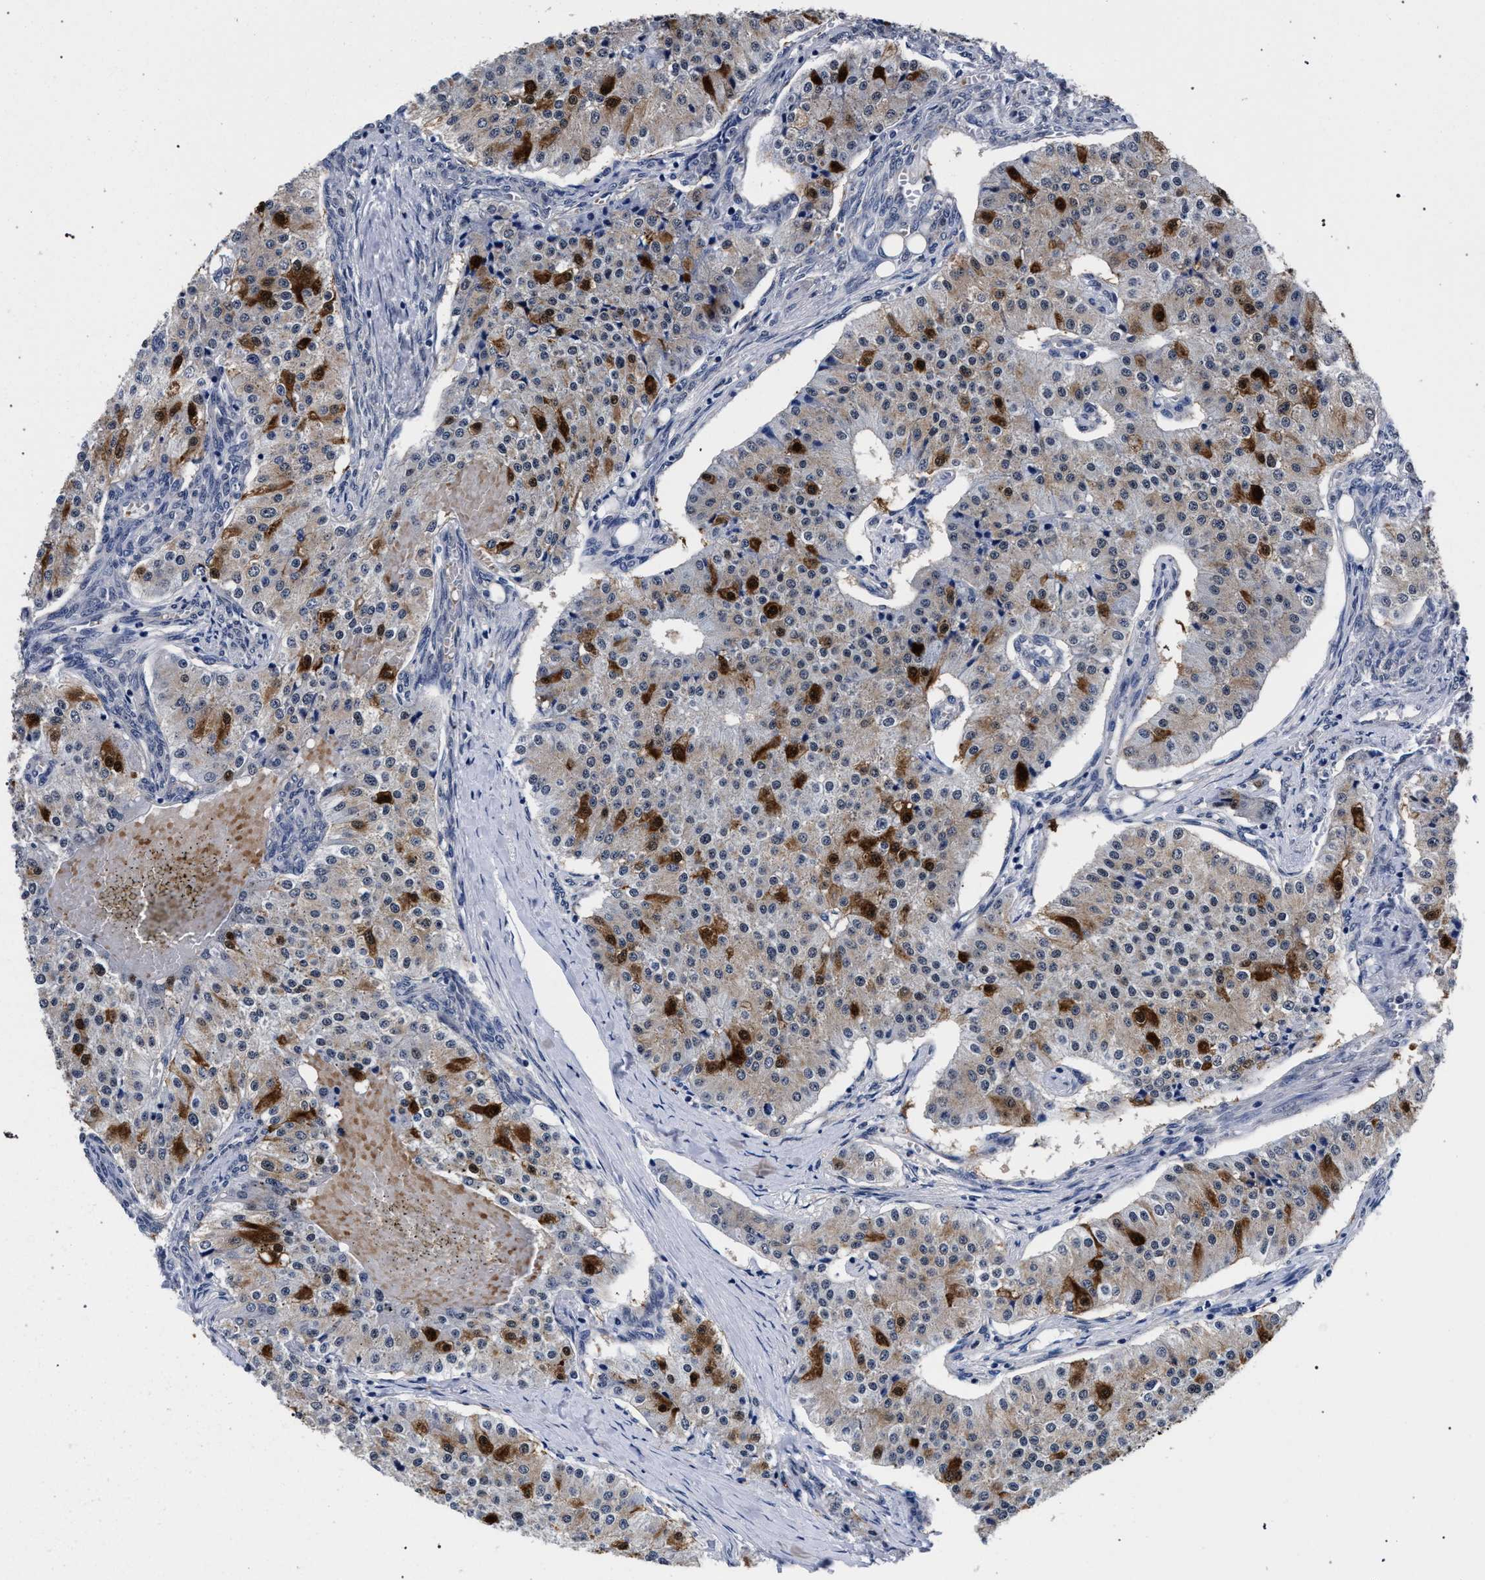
{"staining": {"intensity": "strong", "quantity": "<25%", "location": "cytoplasmic/membranous"}, "tissue": "carcinoid", "cell_type": "Tumor cells", "image_type": "cancer", "snomed": [{"axis": "morphology", "description": "Carcinoid, malignant, NOS"}, {"axis": "topography", "description": "Colon"}], "caption": "An image of carcinoid stained for a protein displays strong cytoplasmic/membranous brown staining in tumor cells.", "gene": "RBM33", "patient": {"sex": "female", "age": 52}}